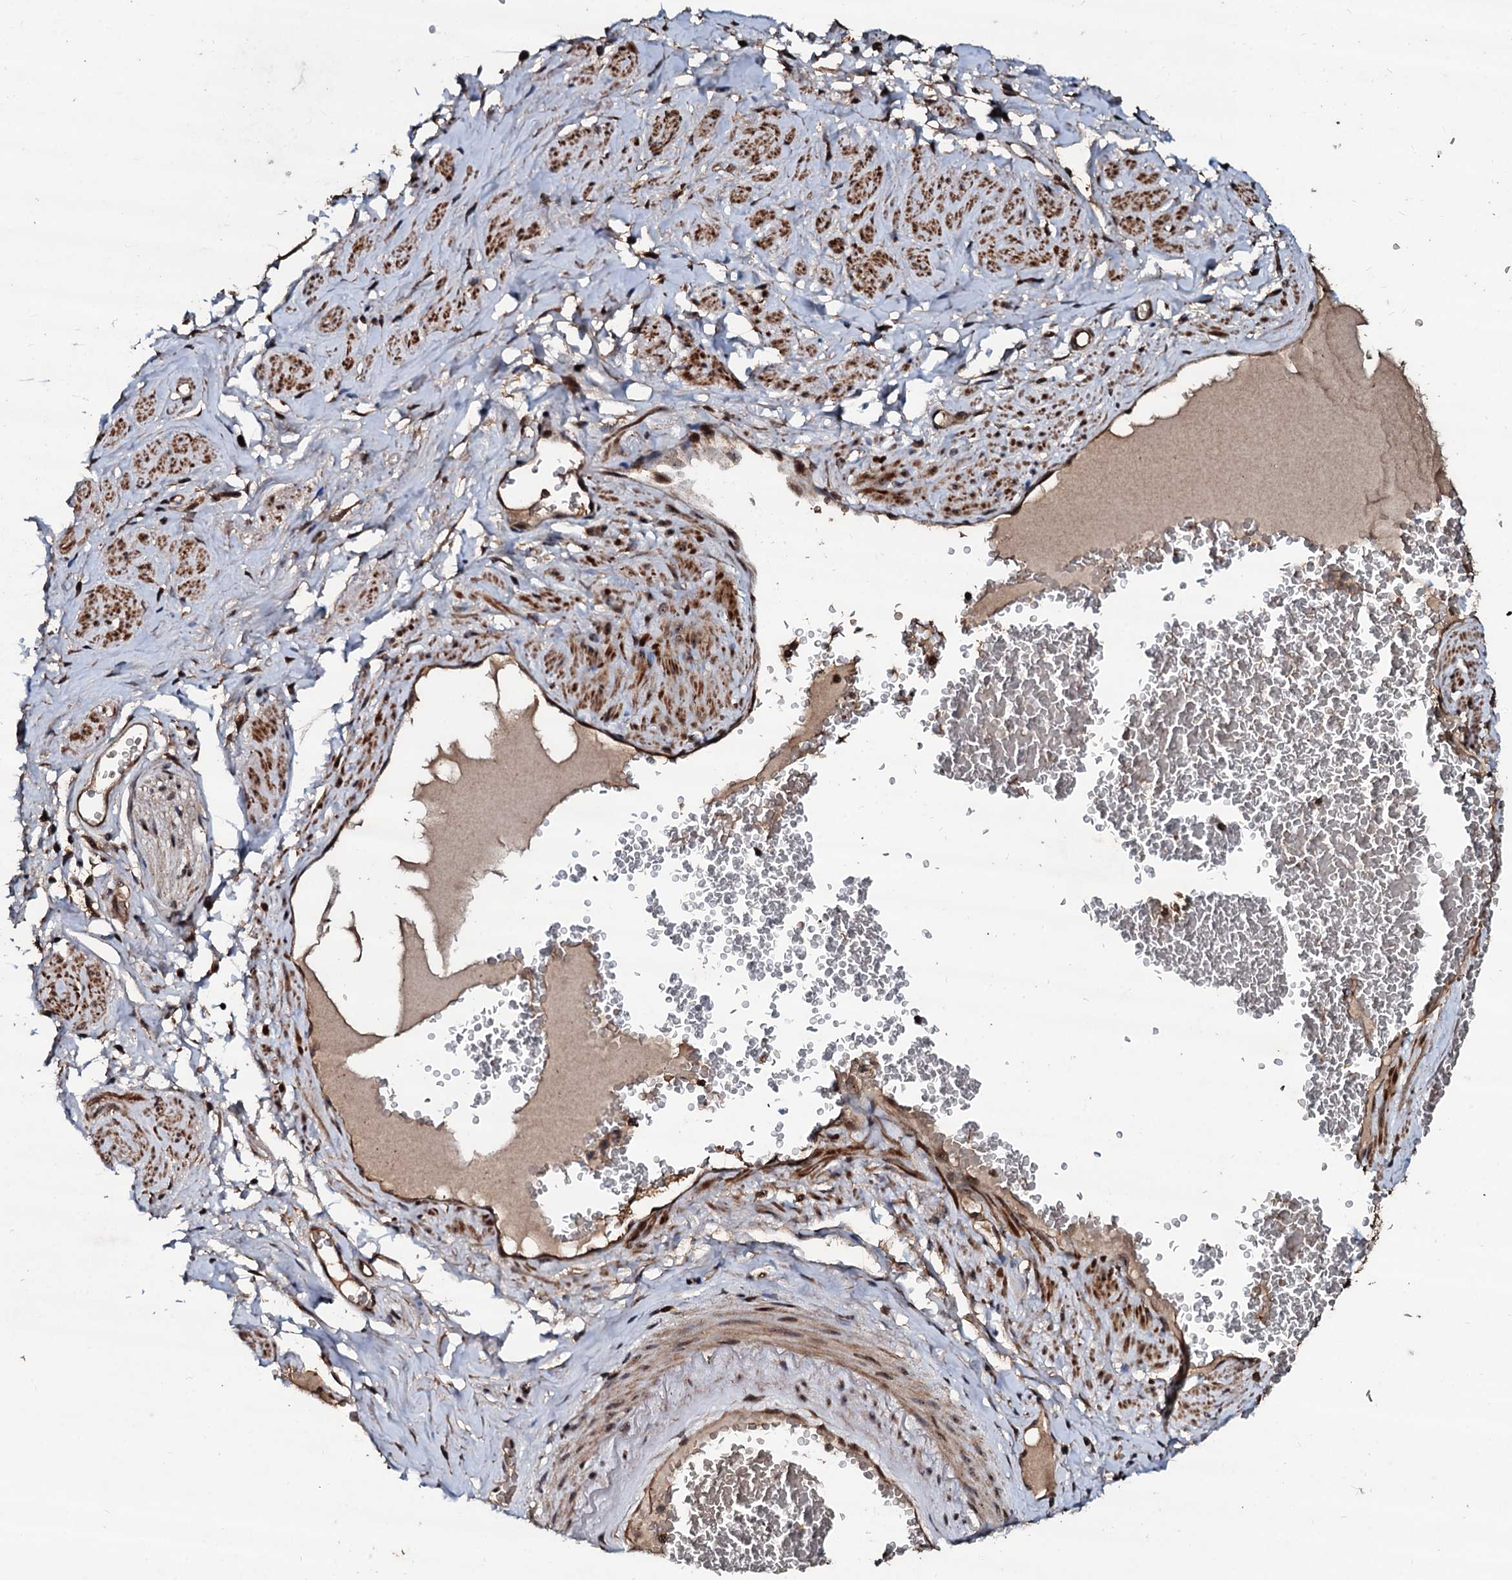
{"staining": {"intensity": "strong", "quantity": ">75%", "location": "cytoplasmic/membranous,nuclear"}, "tissue": "soft tissue", "cell_type": "Chondrocytes", "image_type": "normal", "snomed": [{"axis": "morphology", "description": "Normal tissue, NOS"}, {"axis": "morphology", "description": "Adenocarcinoma, NOS"}, {"axis": "topography", "description": "Rectum"}, {"axis": "topography", "description": "Vagina"}, {"axis": "topography", "description": "Peripheral nerve tissue"}], "caption": "Benign soft tissue reveals strong cytoplasmic/membranous,nuclear positivity in about >75% of chondrocytes Immunohistochemistry (ihc) stains the protein in brown and the nuclei are stained blue..", "gene": "SUPT7L", "patient": {"sex": "female", "age": 71}}